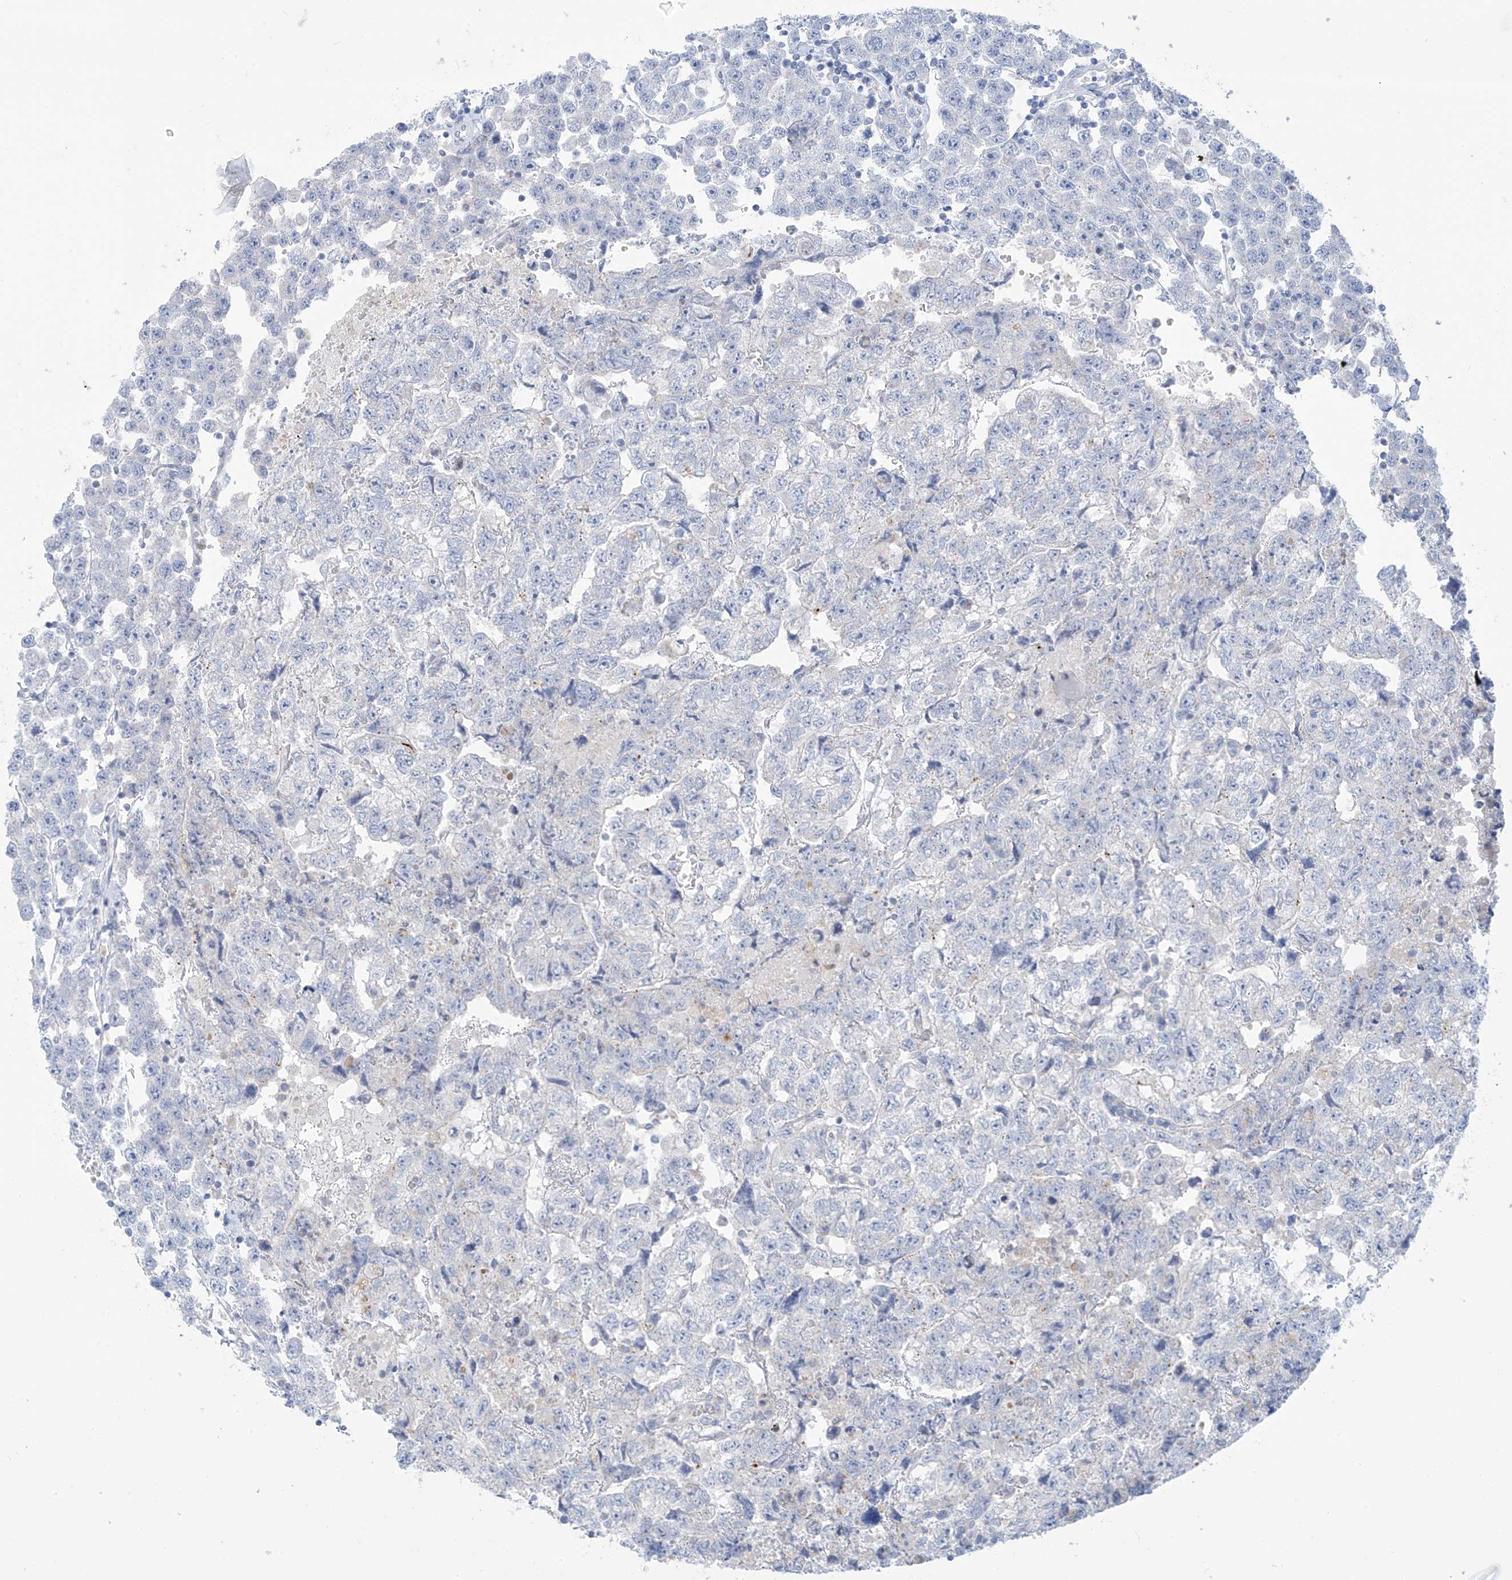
{"staining": {"intensity": "negative", "quantity": "none", "location": "none"}, "tissue": "testis cancer", "cell_type": "Tumor cells", "image_type": "cancer", "snomed": [{"axis": "morphology", "description": "Carcinoma, Embryonal, NOS"}, {"axis": "topography", "description": "Testis"}], "caption": "The histopathology image displays no staining of tumor cells in testis cancer.", "gene": "FABP2", "patient": {"sex": "male", "age": 36}}